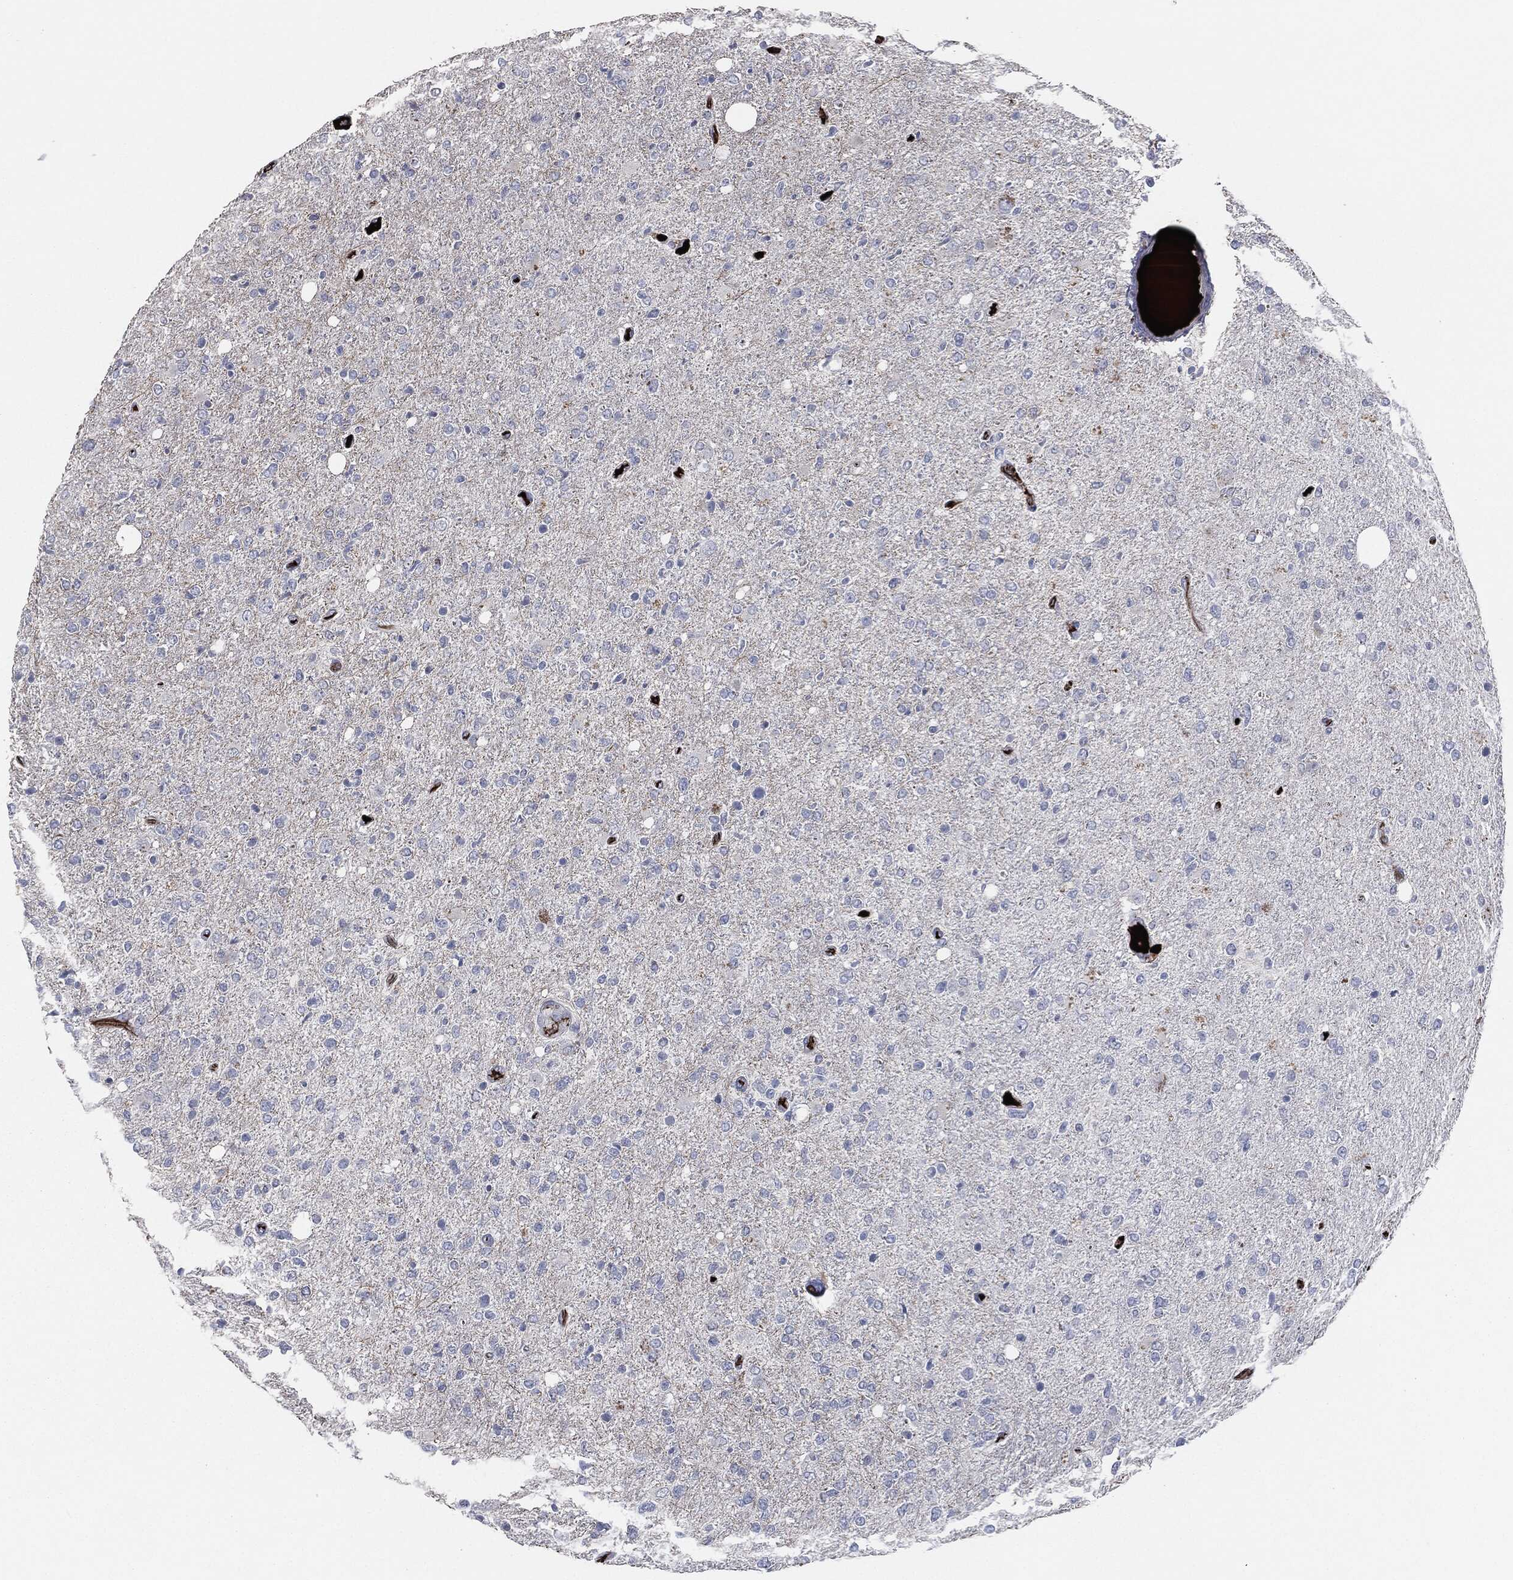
{"staining": {"intensity": "negative", "quantity": "none", "location": "none"}, "tissue": "glioma", "cell_type": "Tumor cells", "image_type": "cancer", "snomed": [{"axis": "morphology", "description": "Glioma, malignant, High grade"}, {"axis": "topography", "description": "Cerebral cortex"}], "caption": "This is an immunohistochemistry photomicrograph of human high-grade glioma (malignant). There is no staining in tumor cells.", "gene": "APOB", "patient": {"sex": "male", "age": 70}}